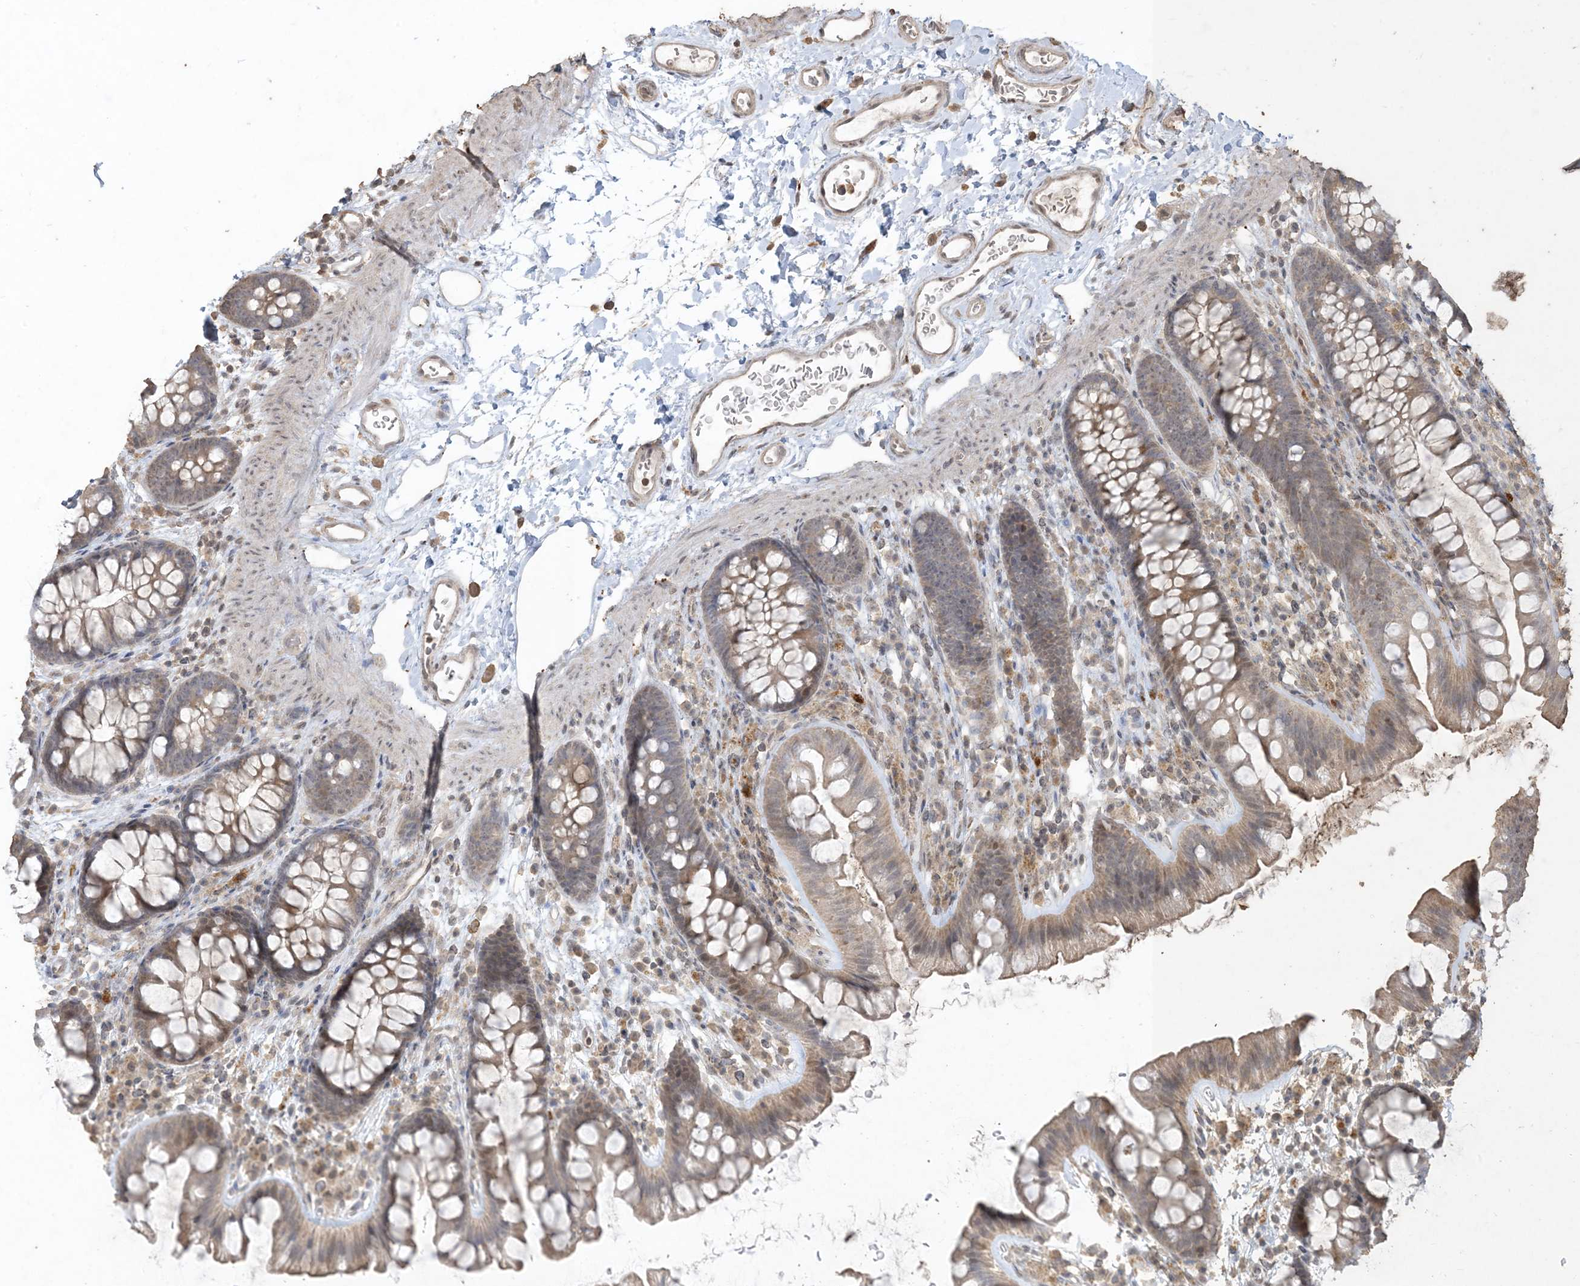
{"staining": {"intensity": "moderate", "quantity": ">75%", "location": "cytoplasmic/membranous,nuclear"}, "tissue": "colon", "cell_type": "Endothelial cells", "image_type": "normal", "snomed": [{"axis": "morphology", "description": "Normal tissue, NOS"}, {"axis": "topography", "description": "Colon"}], "caption": "Immunohistochemical staining of unremarkable colon reveals moderate cytoplasmic/membranous,nuclear protein positivity in about >75% of endothelial cells. Using DAB (3,3'-diaminobenzidine) (brown) and hematoxylin (blue) stains, captured at high magnification using brightfield microscopy.", "gene": "EFCAB8", "patient": {"sex": "female", "age": 62}}